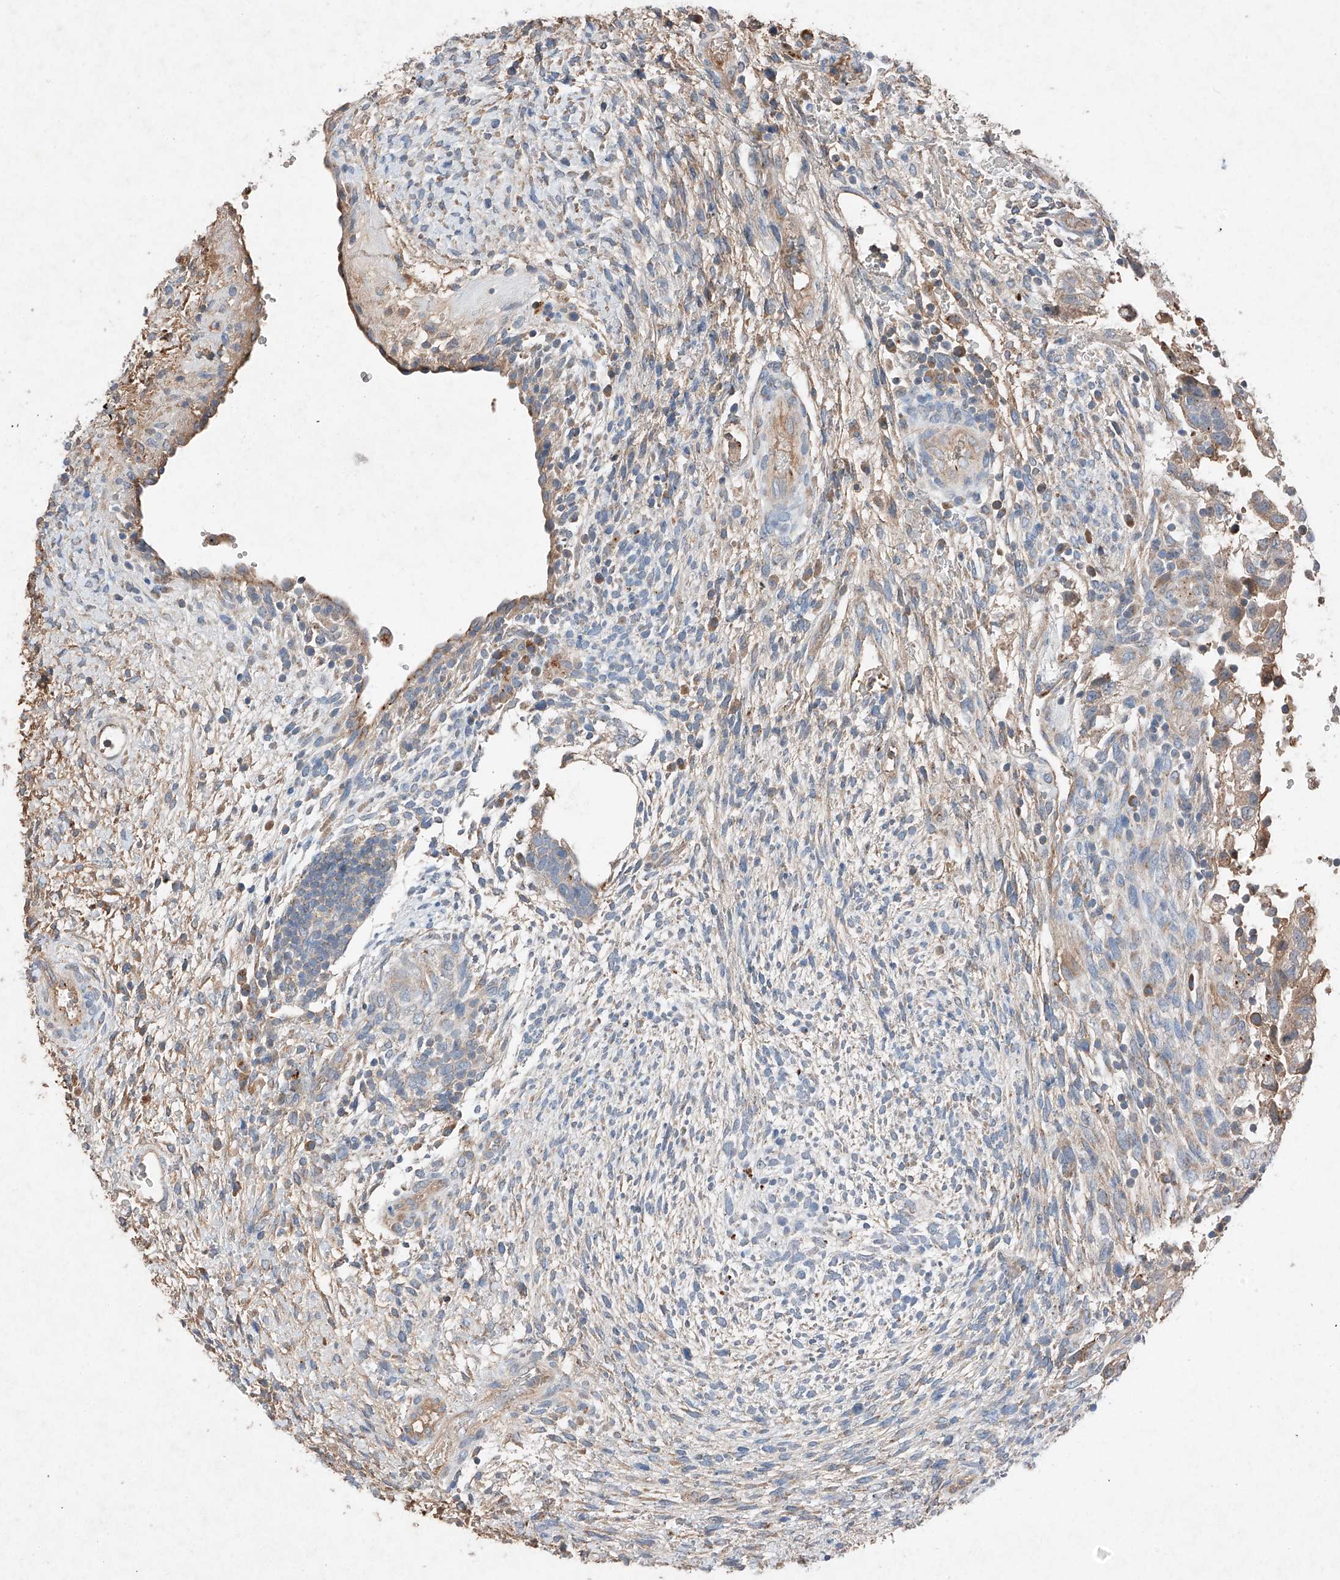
{"staining": {"intensity": "weak", "quantity": "<25%", "location": "cytoplasmic/membranous"}, "tissue": "testis cancer", "cell_type": "Tumor cells", "image_type": "cancer", "snomed": [{"axis": "morphology", "description": "Carcinoma, Embryonal, NOS"}, {"axis": "topography", "description": "Testis"}], "caption": "Human testis cancer stained for a protein using IHC demonstrates no positivity in tumor cells.", "gene": "RUSC1", "patient": {"sex": "male", "age": 37}}